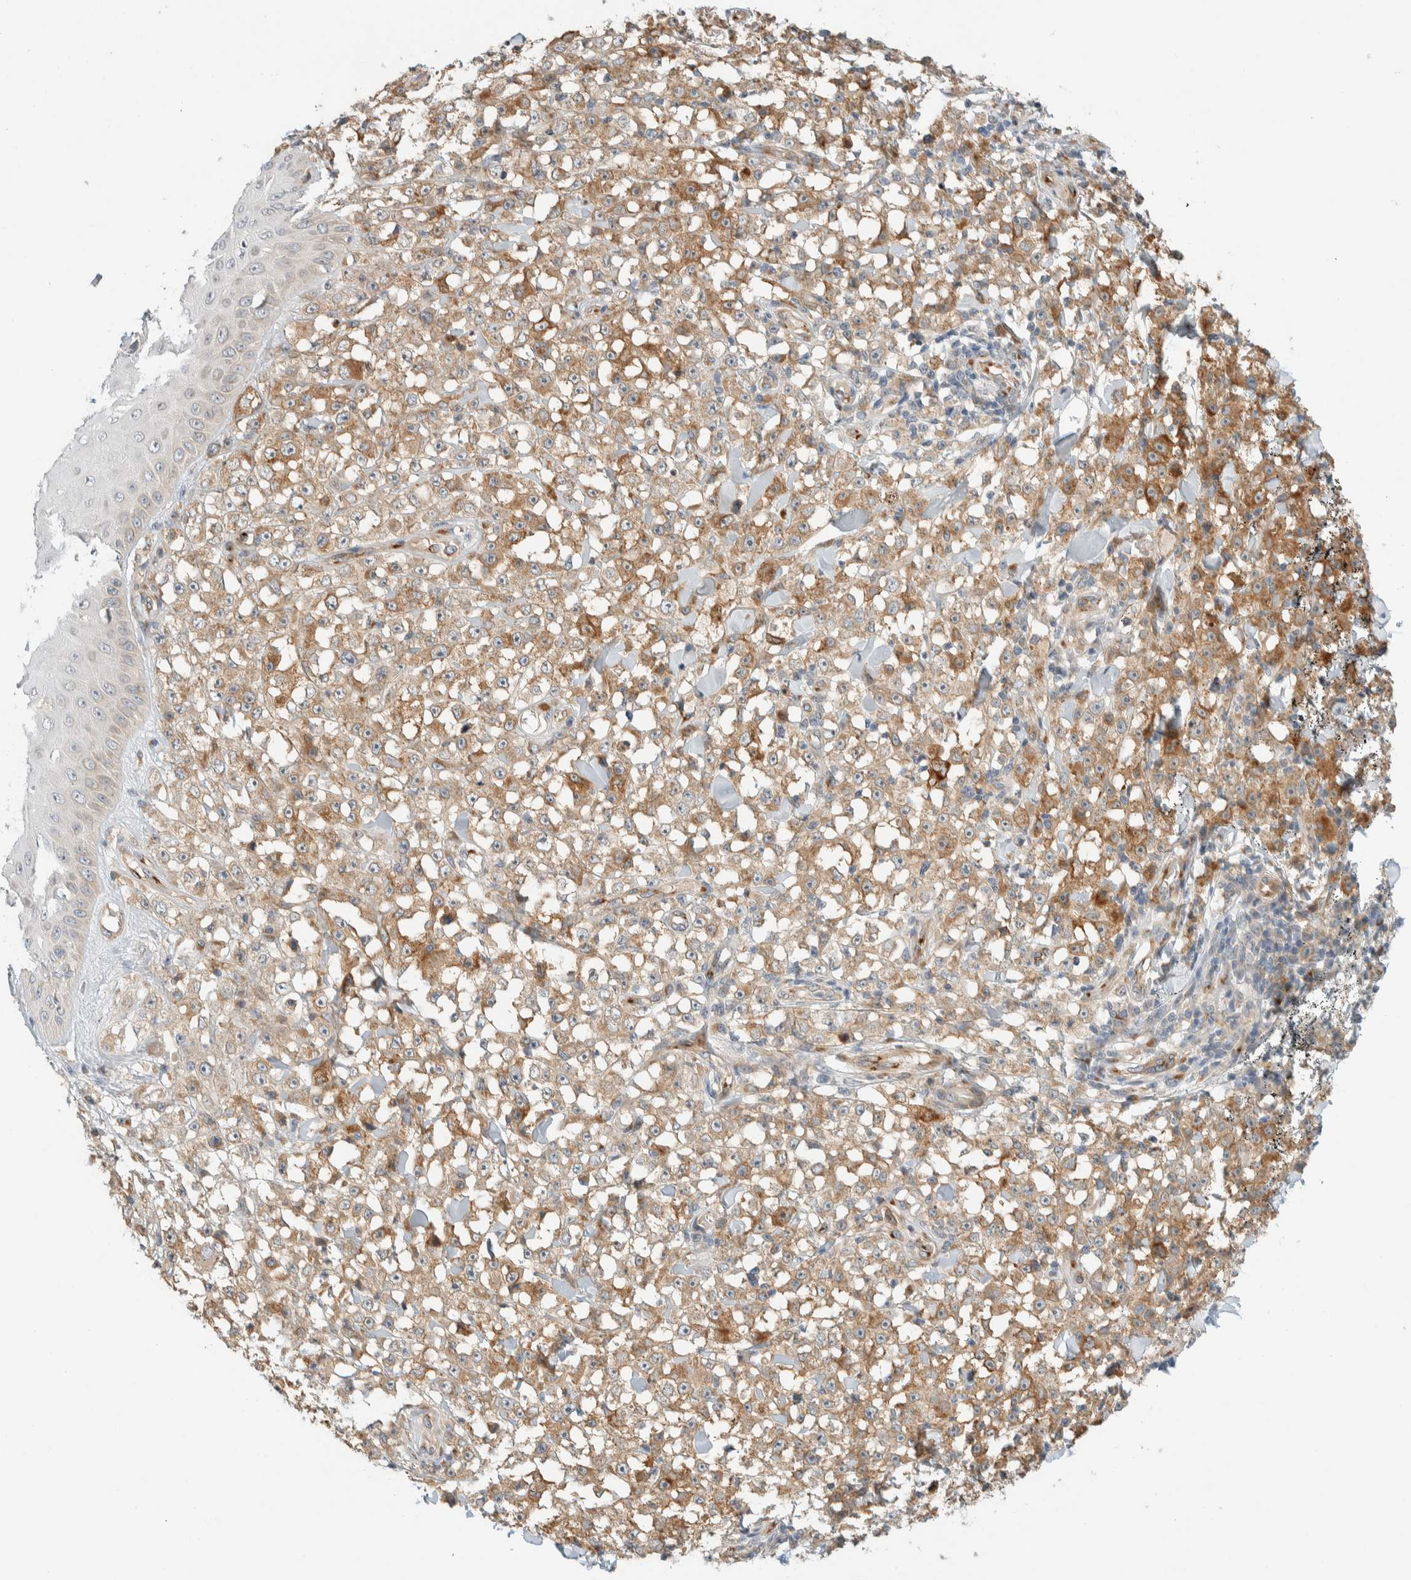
{"staining": {"intensity": "moderate", "quantity": ">75%", "location": "cytoplasmic/membranous"}, "tissue": "melanoma", "cell_type": "Tumor cells", "image_type": "cancer", "snomed": [{"axis": "morphology", "description": "Malignant melanoma, NOS"}, {"axis": "topography", "description": "Skin"}], "caption": "A brown stain labels moderate cytoplasmic/membranous expression of a protein in human melanoma tumor cells.", "gene": "TMEM184B", "patient": {"sex": "female", "age": 82}}